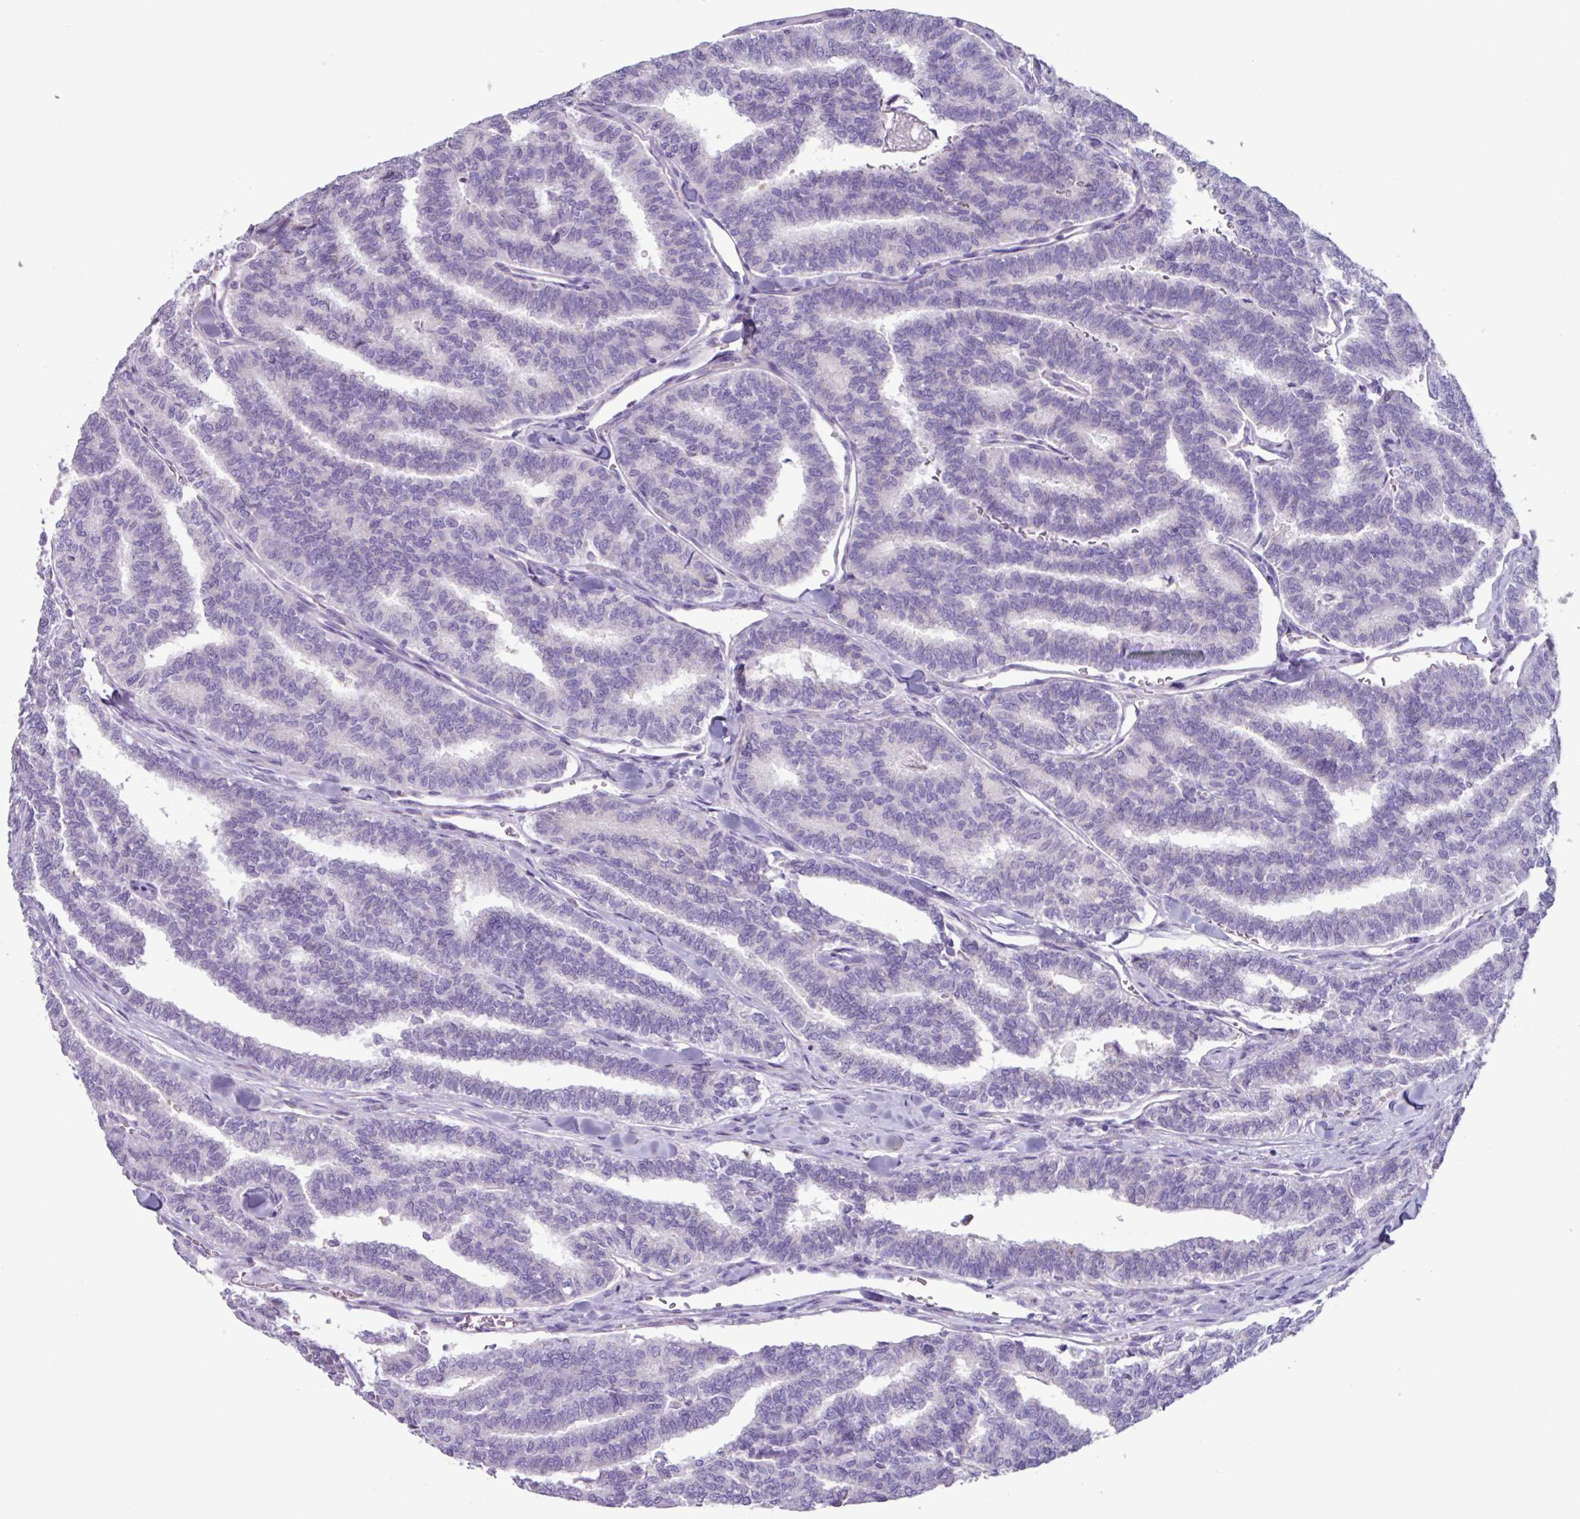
{"staining": {"intensity": "negative", "quantity": "none", "location": "none"}, "tissue": "thyroid cancer", "cell_type": "Tumor cells", "image_type": "cancer", "snomed": [{"axis": "morphology", "description": "Papillary adenocarcinoma, NOS"}, {"axis": "topography", "description": "Thyroid gland"}], "caption": "Thyroid cancer stained for a protein using immunohistochemistry shows no staining tumor cells.", "gene": "ADGRE1", "patient": {"sex": "female", "age": 35}}